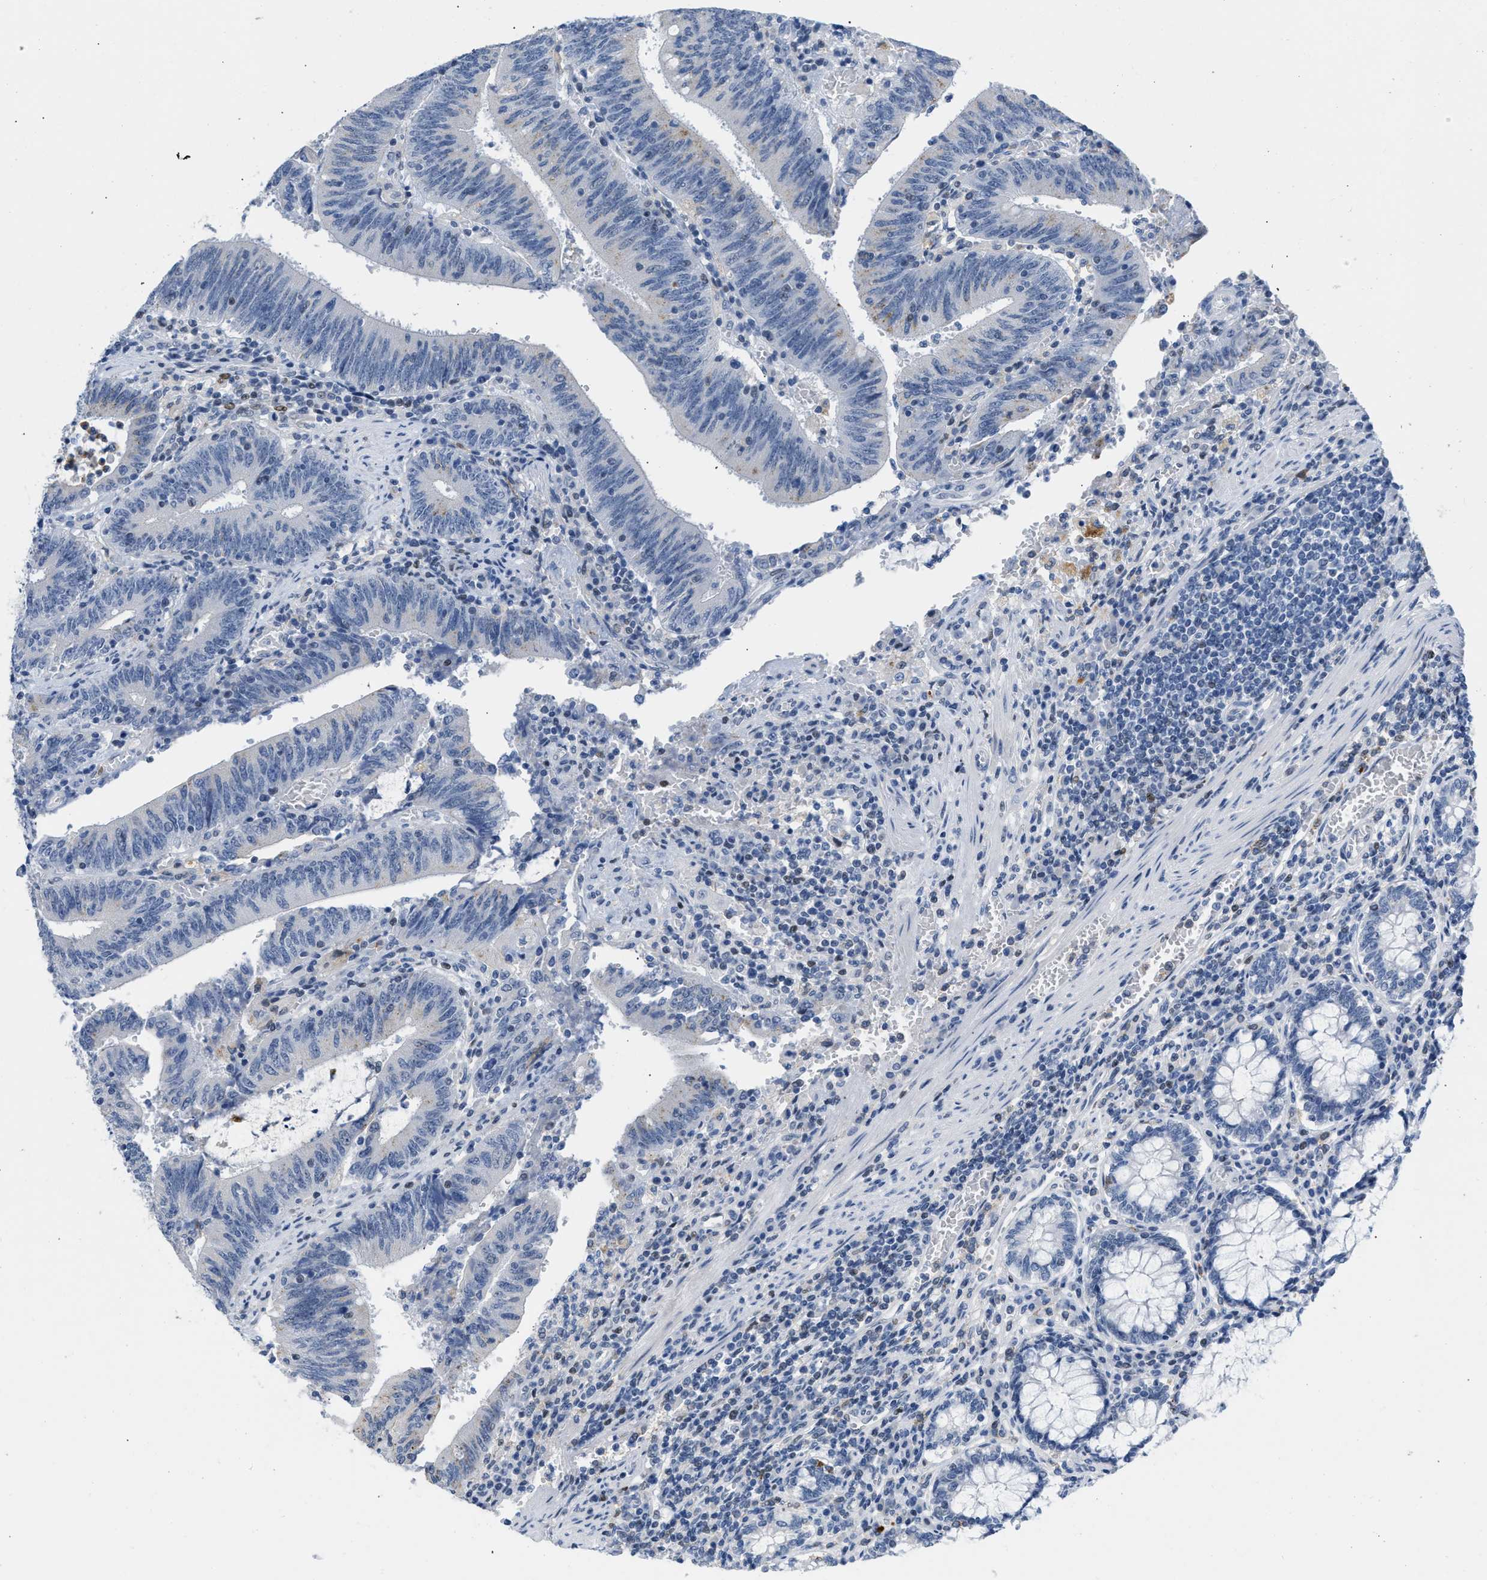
{"staining": {"intensity": "negative", "quantity": "none", "location": "none"}, "tissue": "colorectal cancer", "cell_type": "Tumor cells", "image_type": "cancer", "snomed": [{"axis": "morphology", "description": "Normal tissue, NOS"}, {"axis": "morphology", "description": "Adenocarcinoma, NOS"}, {"axis": "topography", "description": "Rectum"}], "caption": "High power microscopy micrograph of an IHC photomicrograph of colorectal cancer (adenocarcinoma), revealing no significant expression in tumor cells.", "gene": "BOLL", "patient": {"sex": "female", "age": 66}}